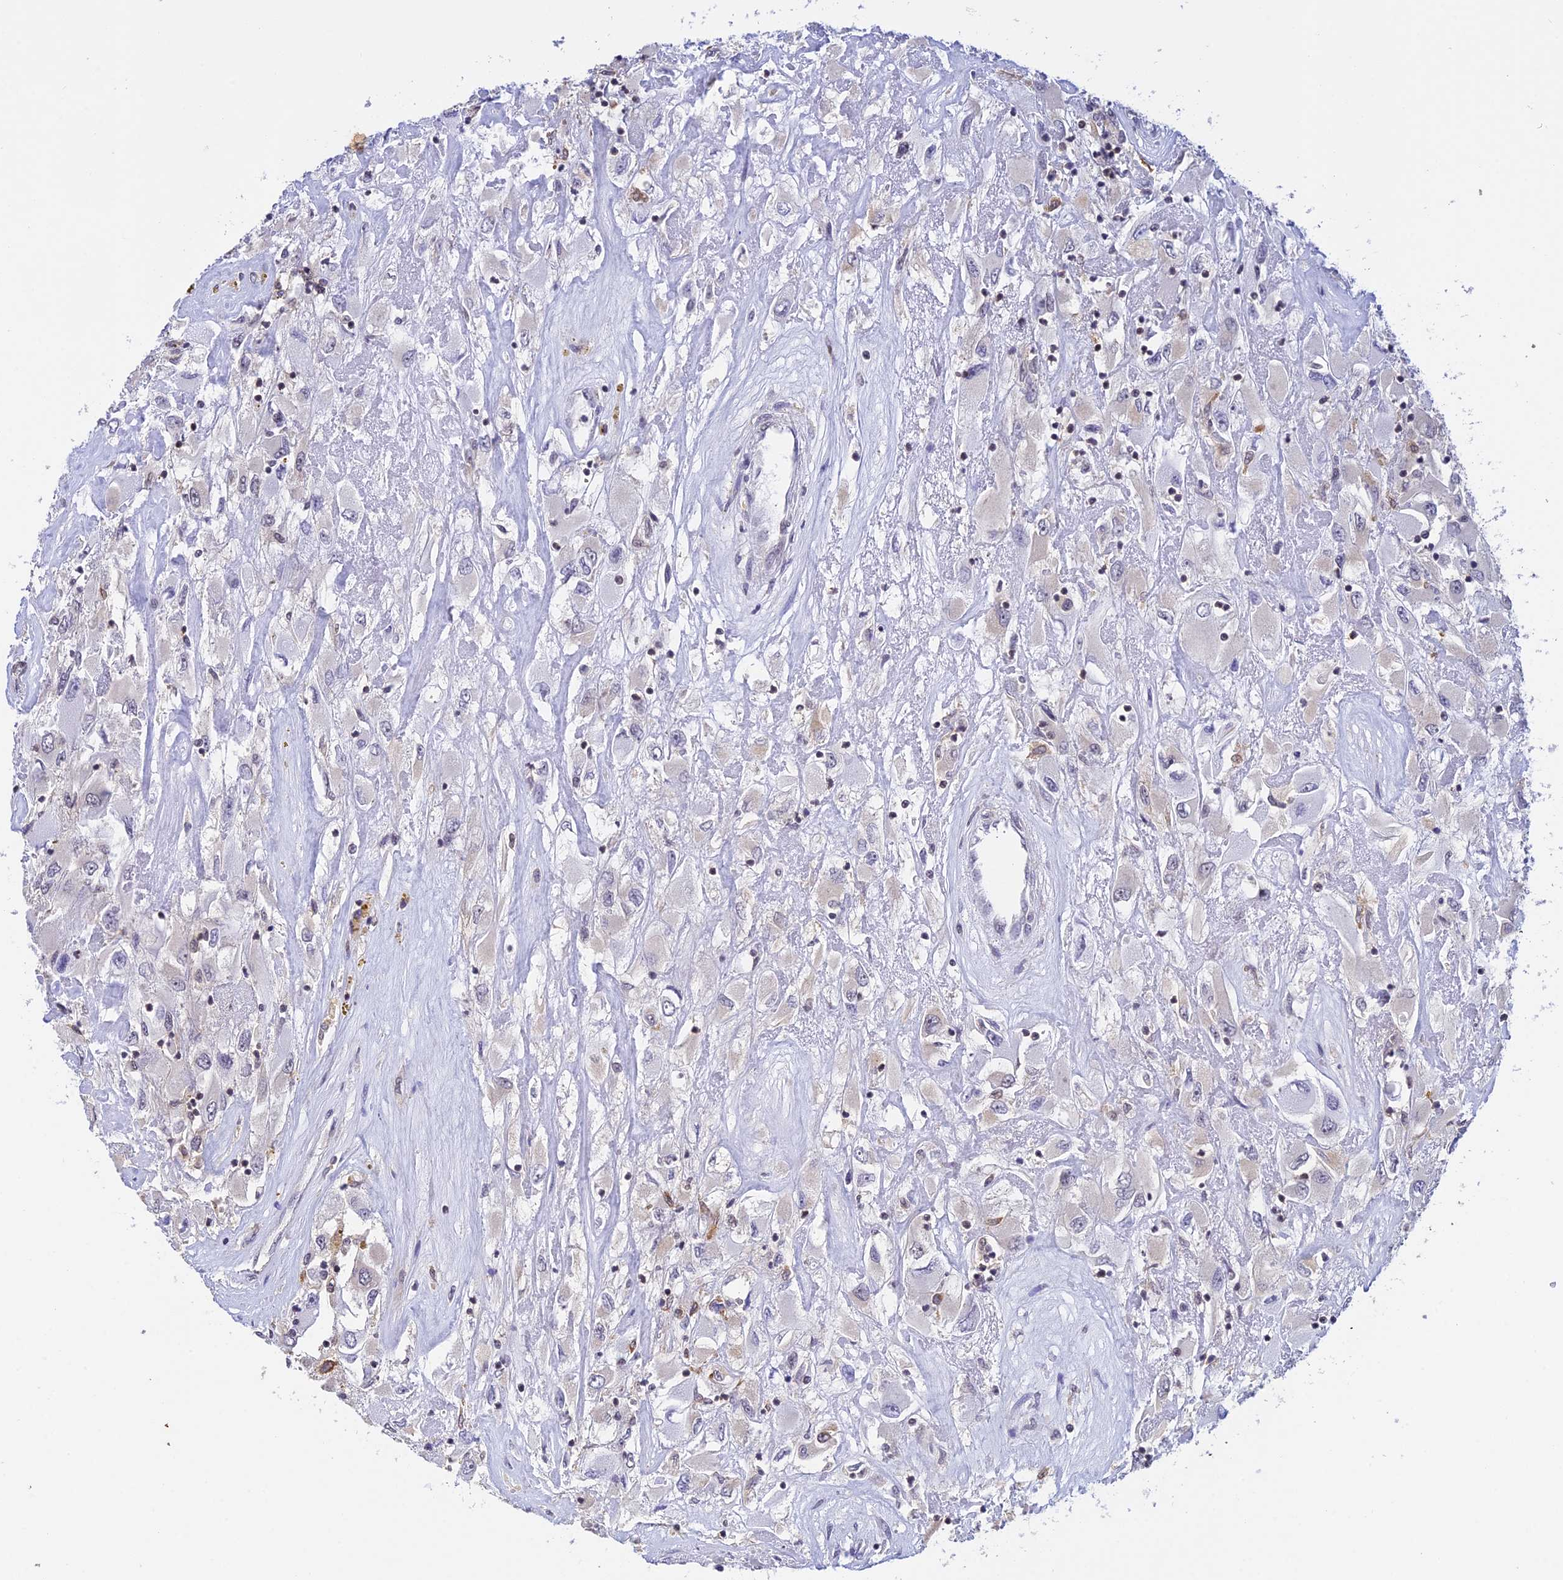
{"staining": {"intensity": "negative", "quantity": "none", "location": "none"}, "tissue": "renal cancer", "cell_type": "Tumor cells", "image_type": "cancer", "snomed": [{"axis": "morphology", "description": "Adenocarcinoma, NOS"}, {"axis": "topography", "description": "Kidney"}], "caption": "This photomicrograph is of renal cancer (adenocarcinoma) stained with immunohistochemistry to label a protein in brown with the nuclei are counter-stained blue. There is no staining in tumor cells.", "gene": "THAP11", "patient": {"sex": "female", "age": 52}}